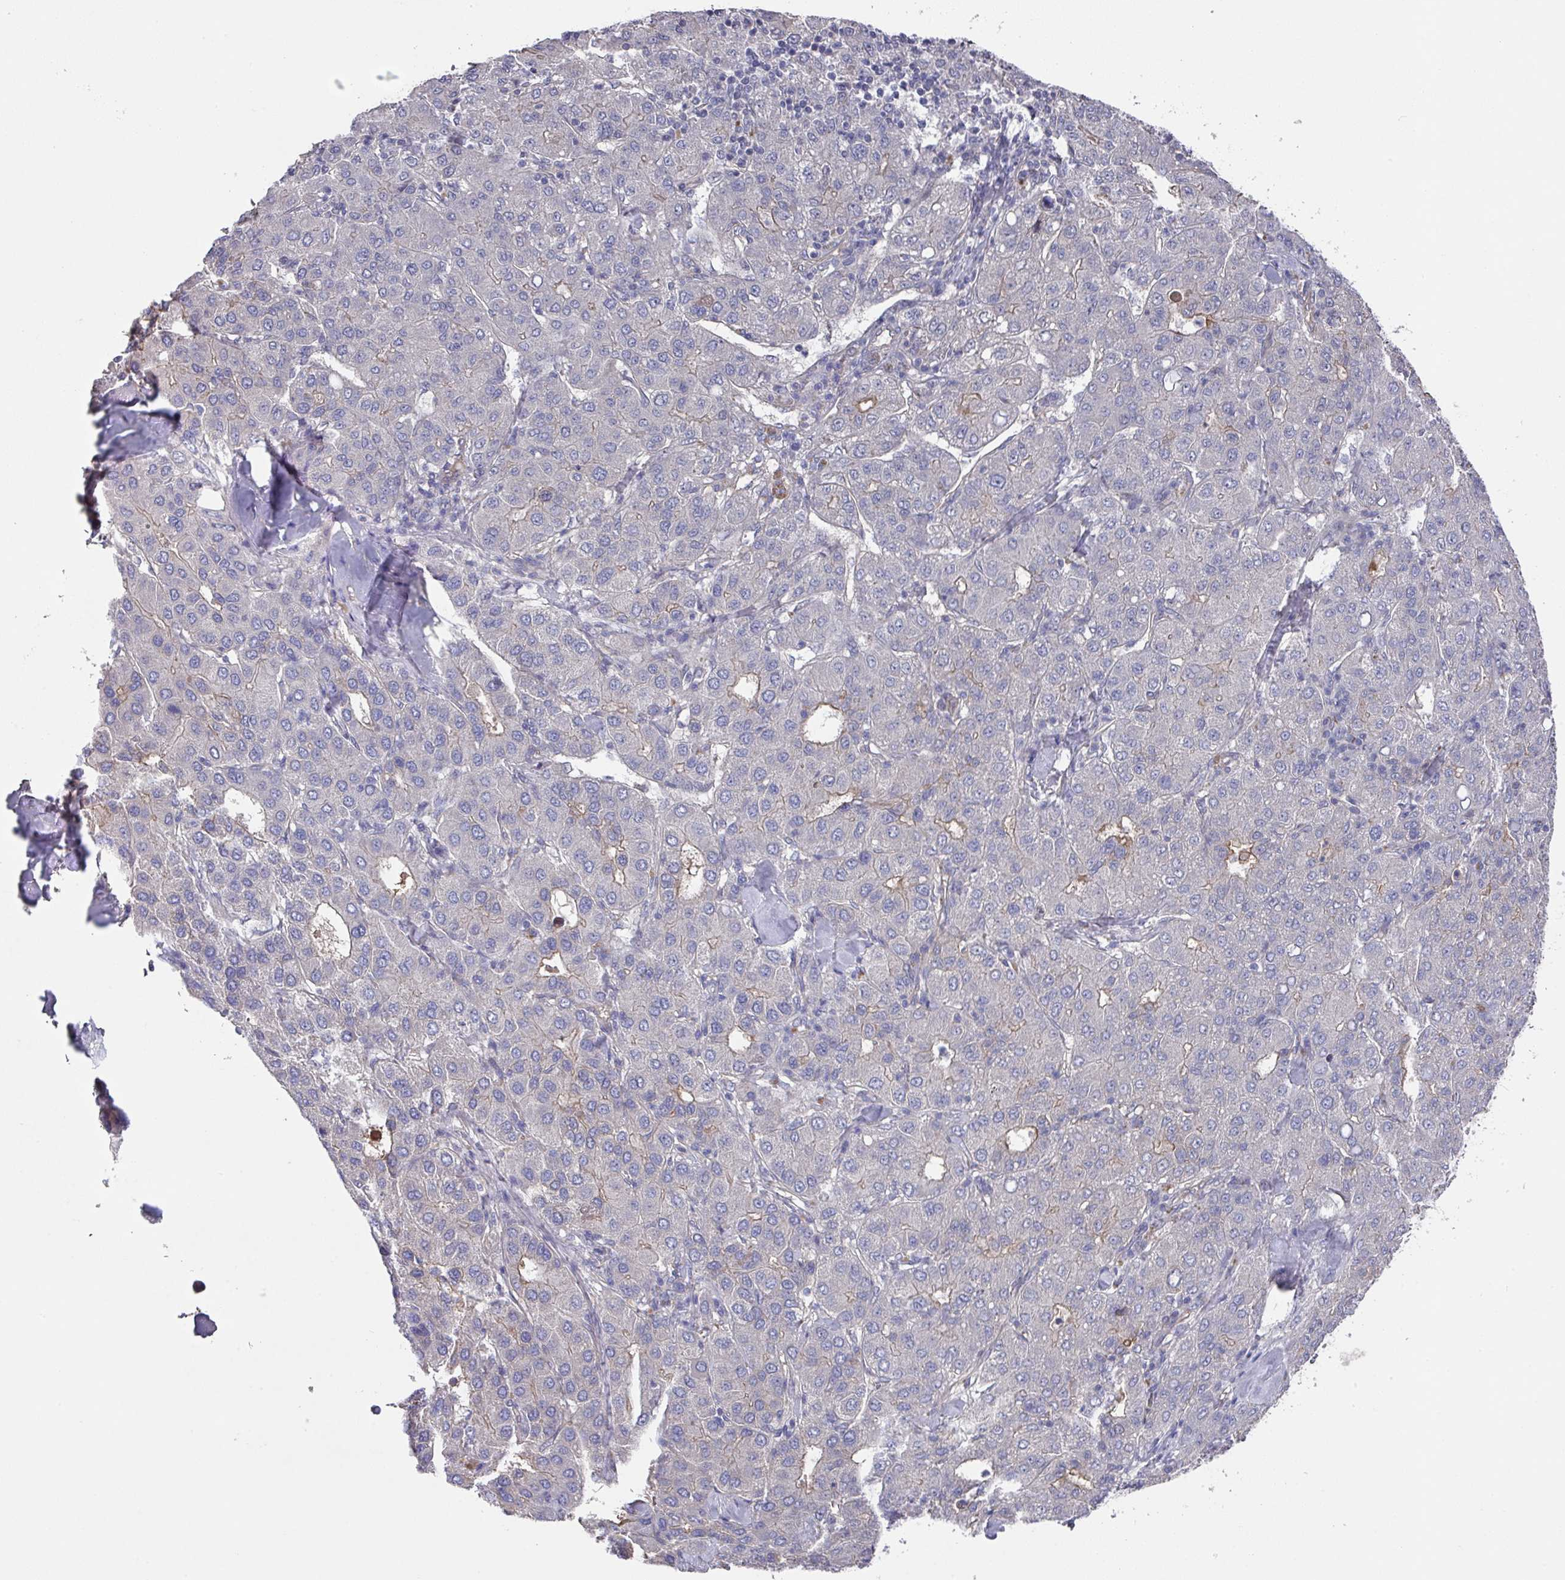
{"staining": {"intensity": "weak", "quantity": "<25%", "location": "cytoplasmic/membranous"}, "tissue": "liver cancer", "cell_type": "Tumor cells", "image_type": "cancer", "snomed": [{"axis": "morphology", "description": "Carcinoma, Hepatocellular, NOS"}, {"axis": "topography", "description": "Liver"}], "caption": "Micrograph shows no significant protein staining in tumor cells of liver hepatocellular carcinoma.", "gene": "PRR5", "patient": {"sex": "male", "age": 65}}